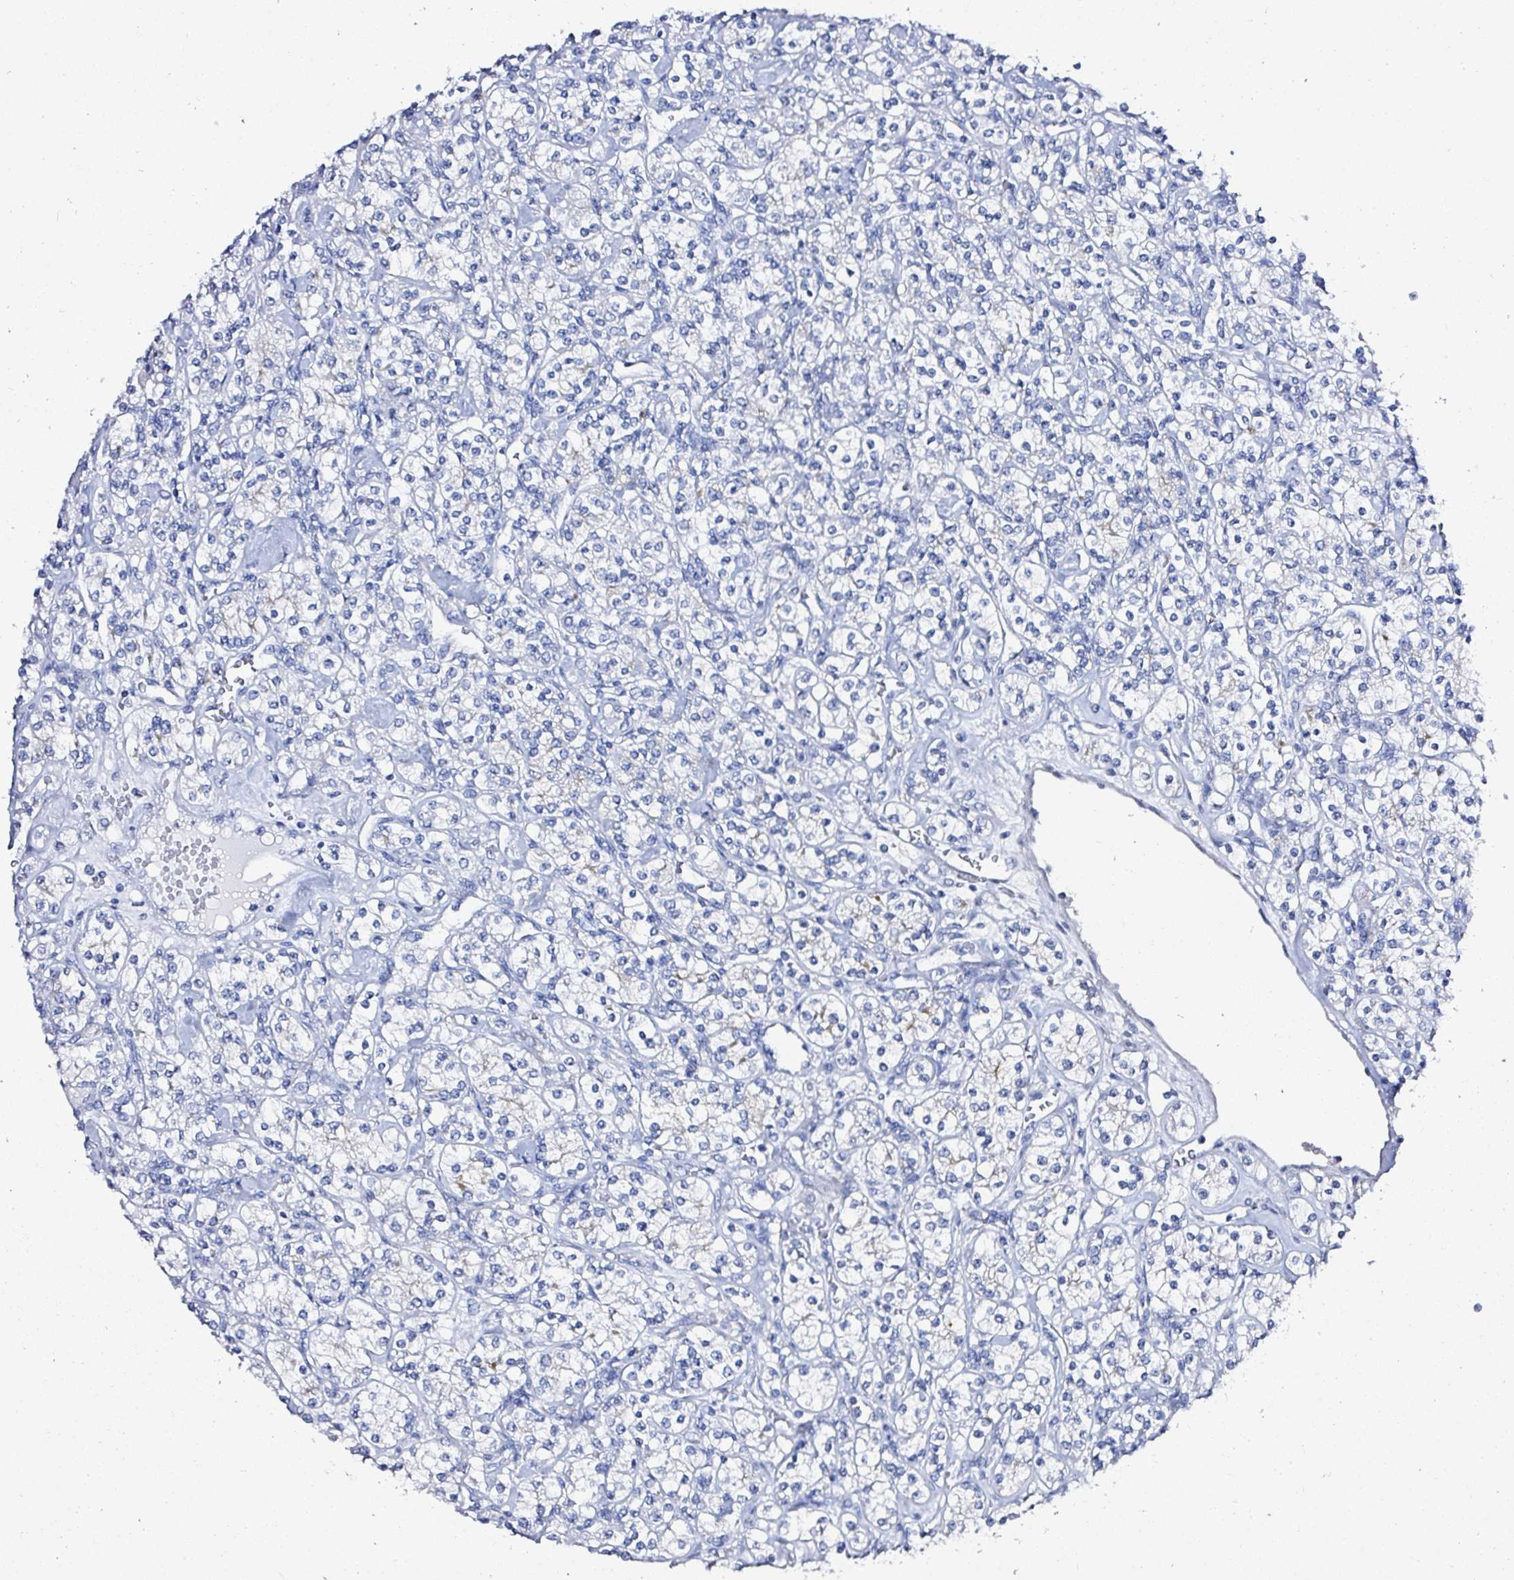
{"staining": {"intensity": "negative", "quantity": "none", "location": "none"}, "tissue": "renal cancer", "cell_type": "Tumor cells", "image_type": "cancer", "snomed": [{"axis": "morphology", "description": "Adenocarcinoma, NOS"}, {"axis": "topography", "description": "Kidney"}], "caption": "Immunohistochemistry (IHC) of renal cancer reveals no staining in tumor cells.", "gene": "OR10K1", "patient": {"sex": "male", "age": 77}}